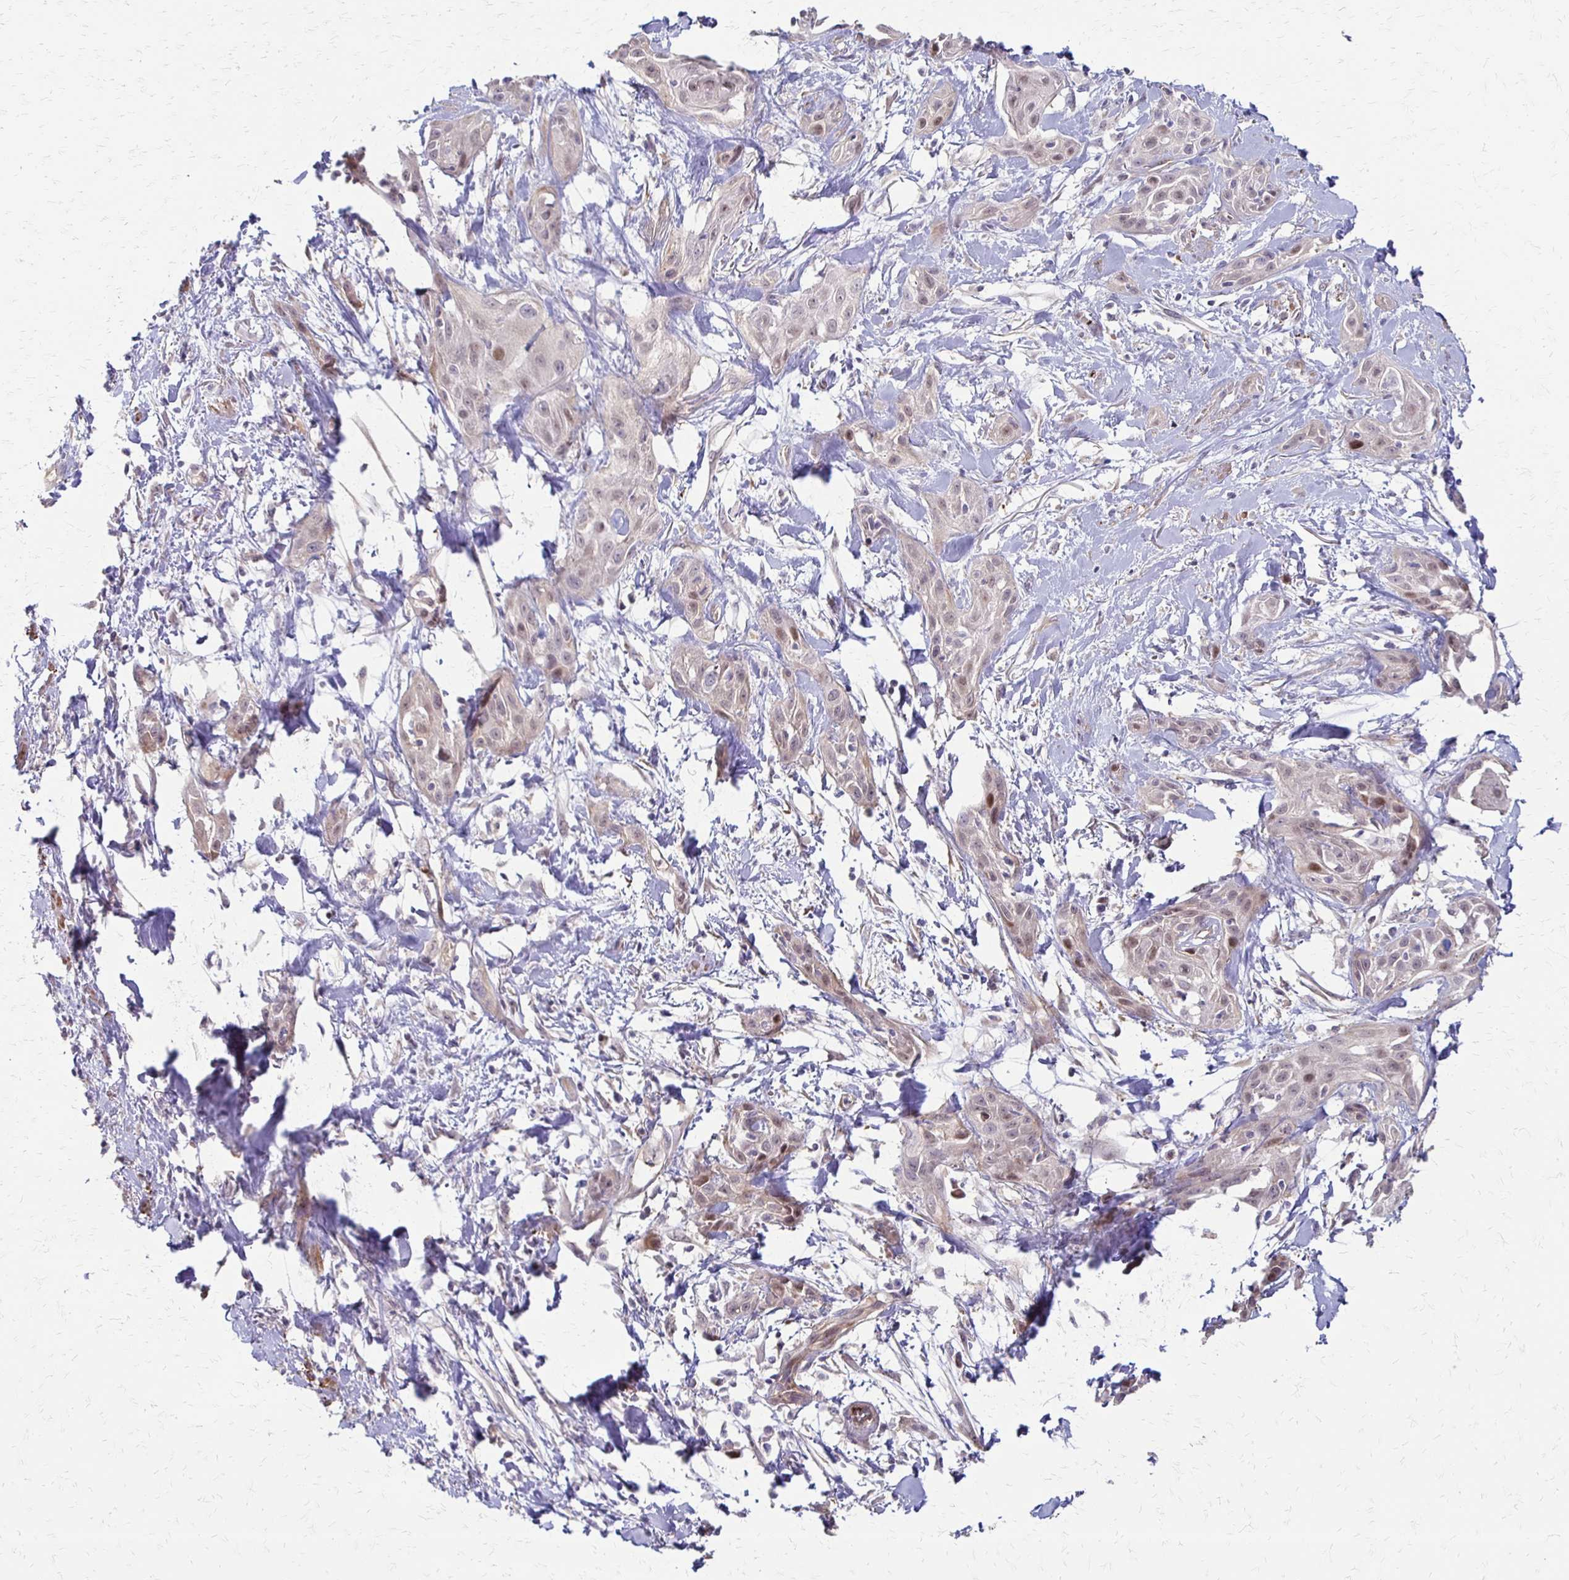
{"staining": {"intensity": "weak", "quantity": "<25%", "location": "cytoplasmic/membranous"}, "tissue": "skin cancer", "cell_type": "Tumor cells", "image_type": "cancer", "snomed": [{"axis": "morphology", "description": "Squamous cell carcinoma, NOS"}, {"axis": "topography", "description": "Skin"}, {"axis": "topography", "description": "Anal"}], "caption": "A high-resolution image shows IHC staining of skin squamous cell carcinoma, which shows no significant positivity in tumor cells. The staining is performed using DAB (3,3'-diaminobenzidine) brown chromogen with nuclei counter-stained in using hematoxylin.", "gene": "CFL2", "patient": {"sex": "male", "age": 64}}